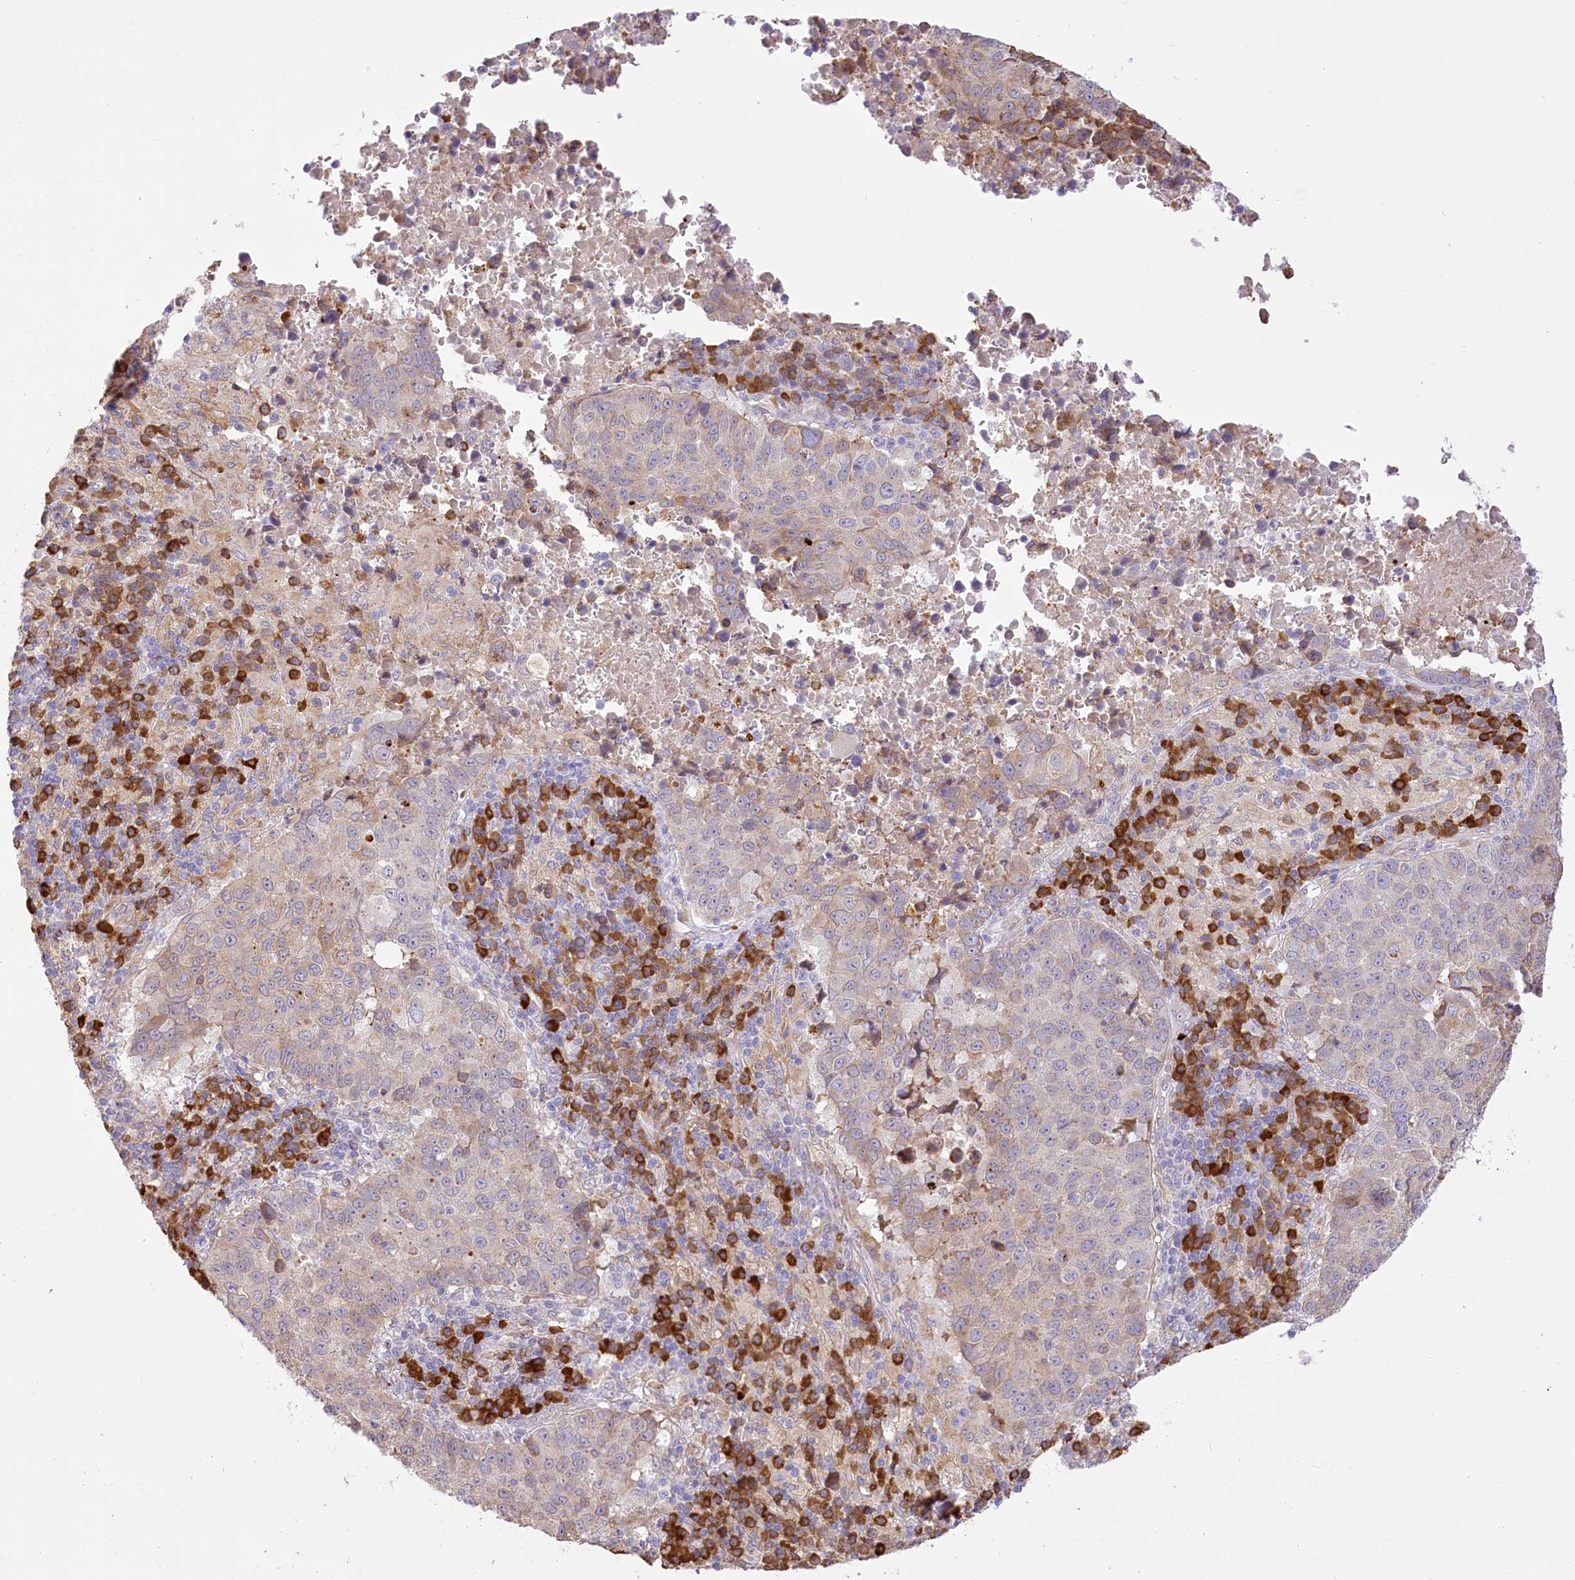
{"staining": {"intensity": "weak", "quantity": "<25%", "location": "cytoplasmic/membranous"}, "tissue": "lung cancer", "cell_type": "Tumor cells", "image_type": "cancer", "snomed": [{"axis": "morphology", "description": "Squamous cell carcinoma, NOS"}, {"axis": "topography", "description": "Lung"}], "caption": "Immunohistochemistry (IHC) image of neoplastic tissue: human lung cancer stained with DAB (3,3'-diaminobenzidine) shows no significant protein staining in tumor cells. (Immunohistochemistry (IHC), brightfield microscopy, high magnification).", "gene": "NCKAP5", "patient": {"sex": "male", "age": 73}}